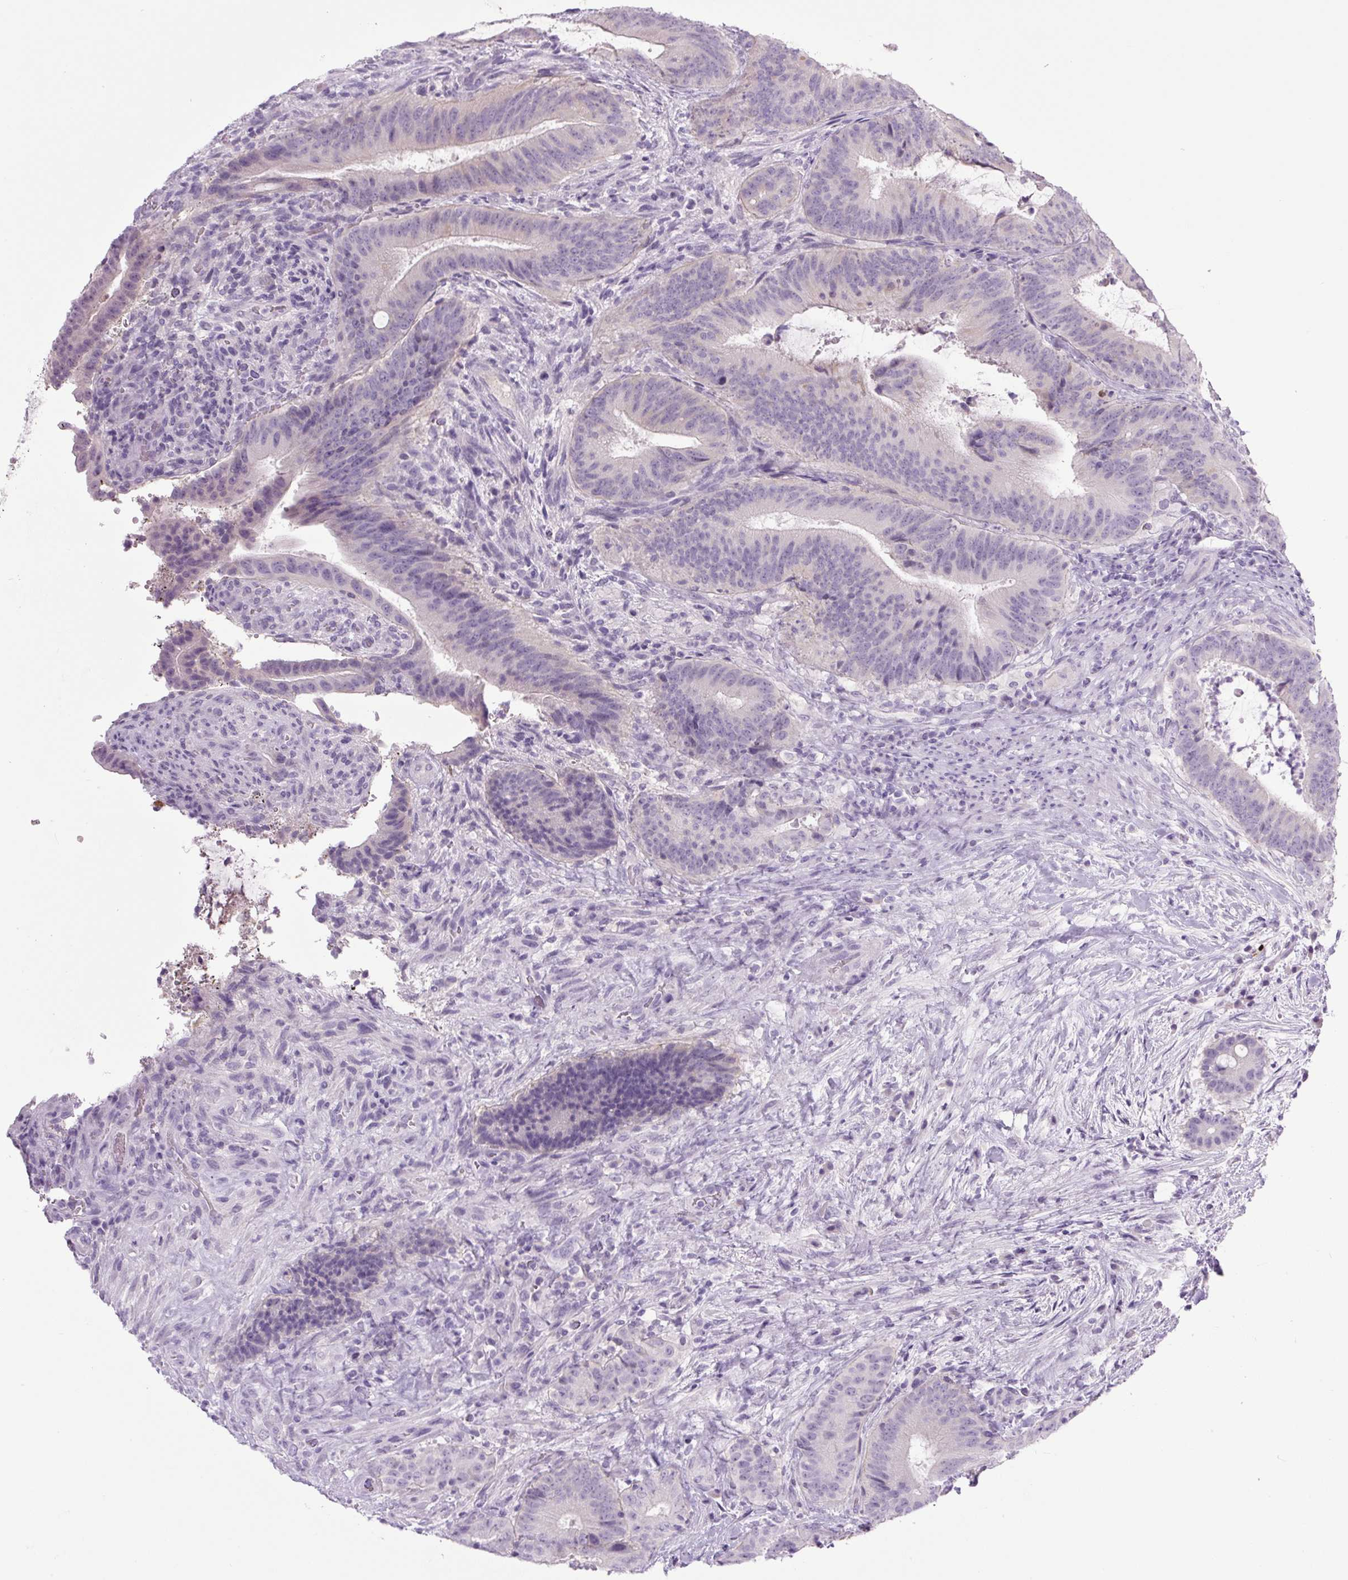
{"staining": {"intensity": "negative", "quantity": "none", "location": "none"}, "tissue": "colorectal cancer", "cell_type": "Tumor cells", "image_type": "cancer", "snomed": [{"axis": "morphology", "description": "Adenocarcinoma, NOS"}, {"axis": "topography", "description": "Colon"}], "caption": "Colorectal cancer (adenocarcinoma) was stained to show a protein in brown. There is no significant expression in tumor cells.", "gene": "COL9A2", "patient": {"sex": "female", "age": 43}}